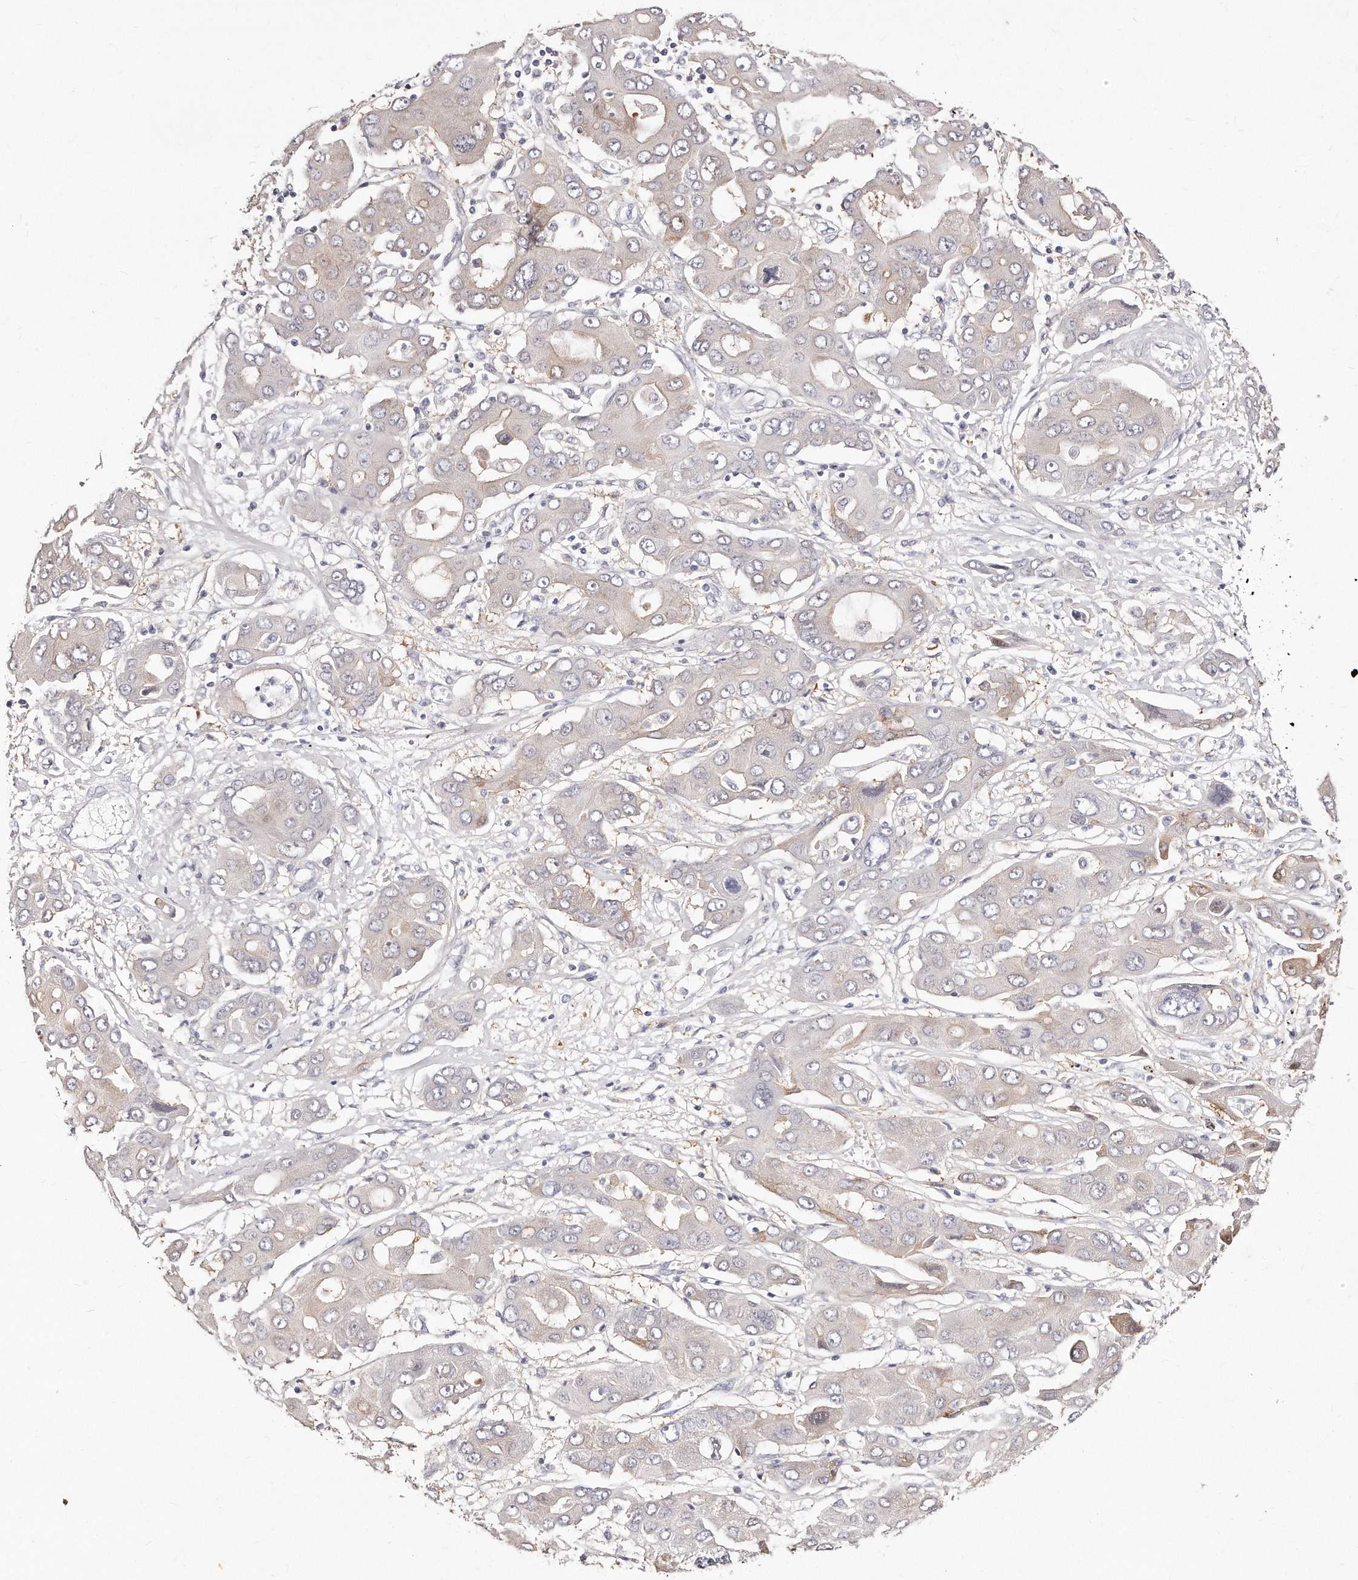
{"staining": {"intensity": "negative", "quantity": "none", "location": "none"}, "tissue": "liver cancer", "cell_type": "Tumor cells", "image_type": "cancer", "snomed": [{"axis": "morphology", "description": "Cholangiocarcinoma"}, {"axis": "topography", "description": "Liver"}], "caption": "DAB immunohistochemical staining of liver cancer demonstrates no significant expression in tumor cells.", "gene": "GDA", "patient": {"sex": "male", "age": 67}}